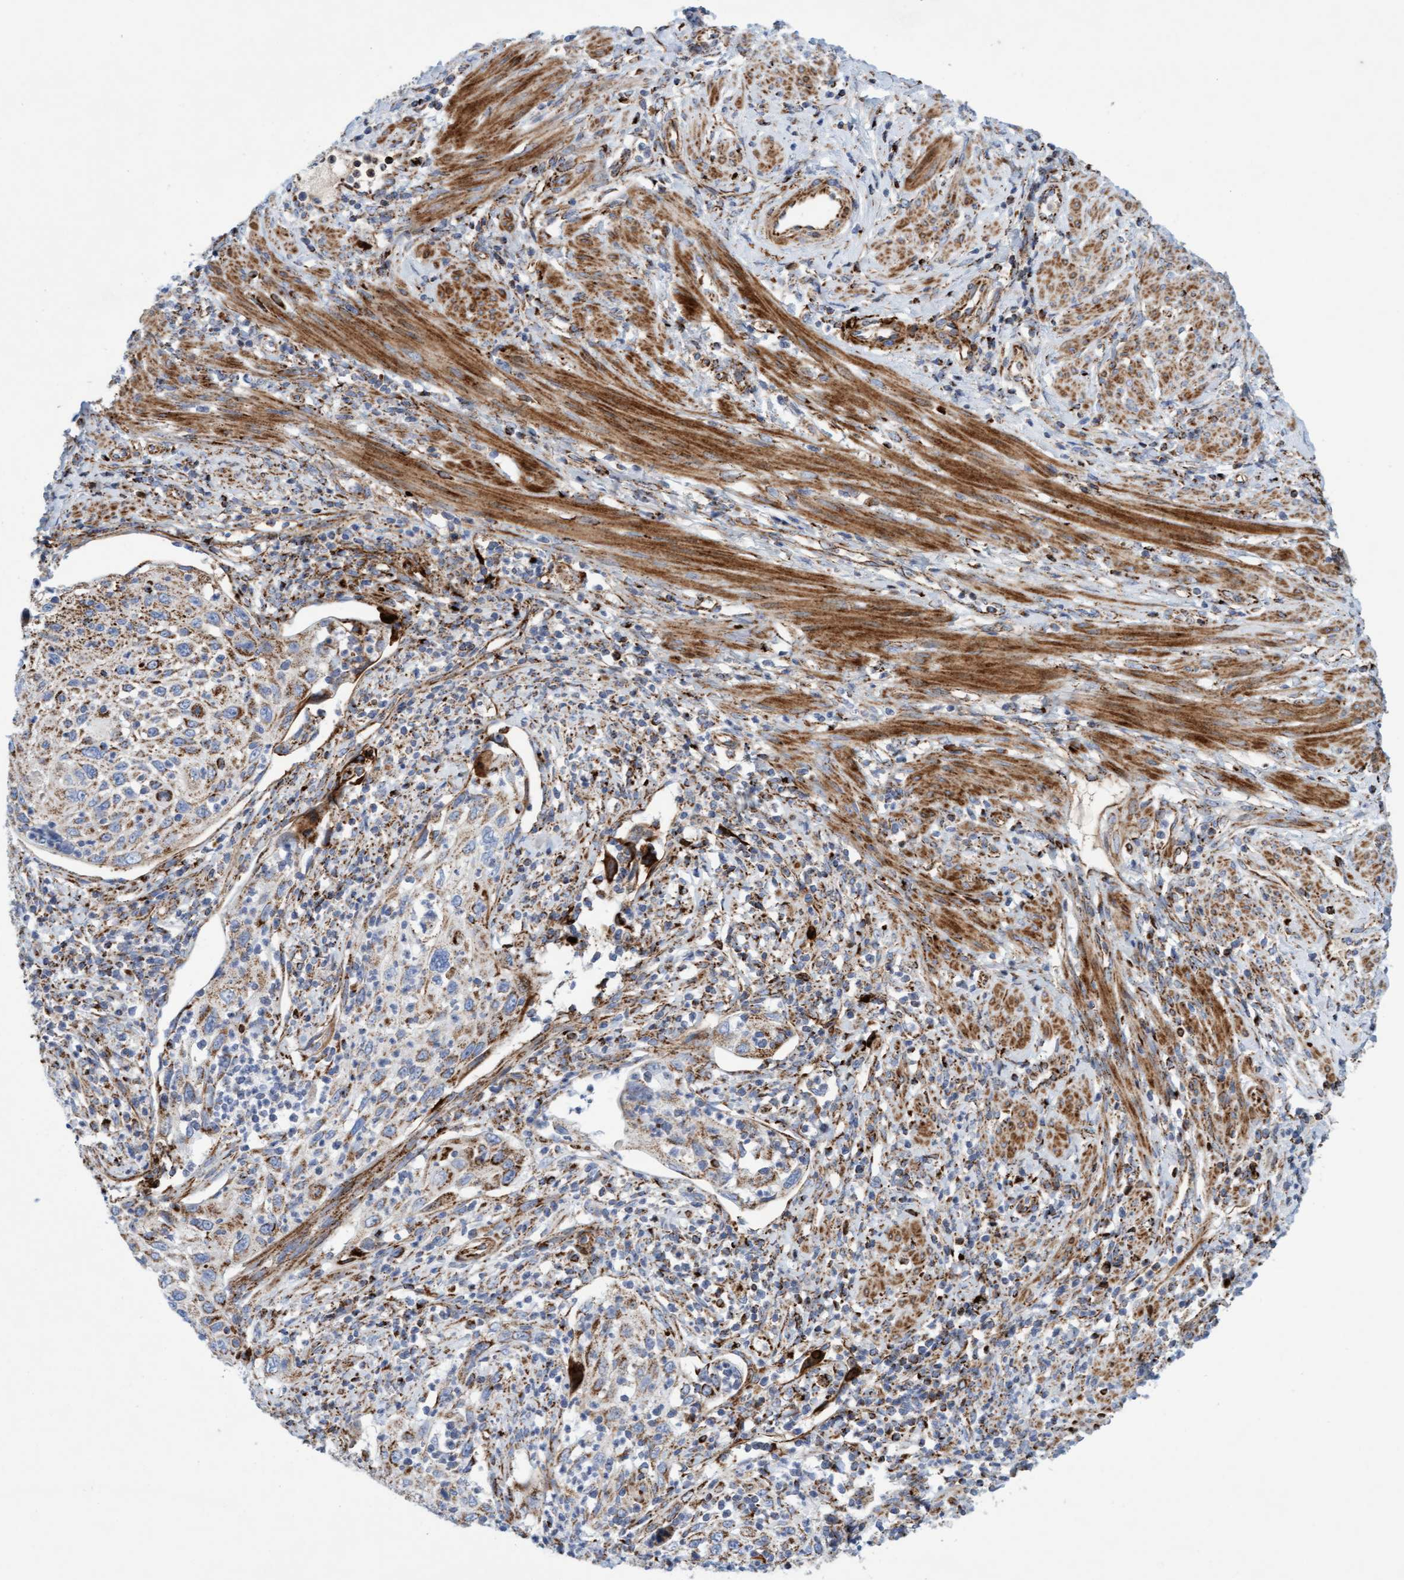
{"staining": {"intensity": "moderate", "quantity": ">75%", "location": "cytoplasmic/membranous"}, "tissue": "cervical cancer", "cell_type": "Tumor cells", "image_type": "cancer", "snomed": [{"axis": "morphology", "description": "Squamous cell carcinoma, NOS"}, {"axis": "topography", "description": "Cervix"}], "caption": "A micrograph of human squamous cell carcinoma (cervical) stained for a protein exhibits moderate cytoplasmic/membranous brown staining in tumor cells. (Stains: DAB (3,3'-diaminobenzidine) in brown, nuclei in blue, Microscopy: brightfield microscopy at high magnification).", "gene": "GGTA1", "patient": {"sex": "female", "age": 70}}